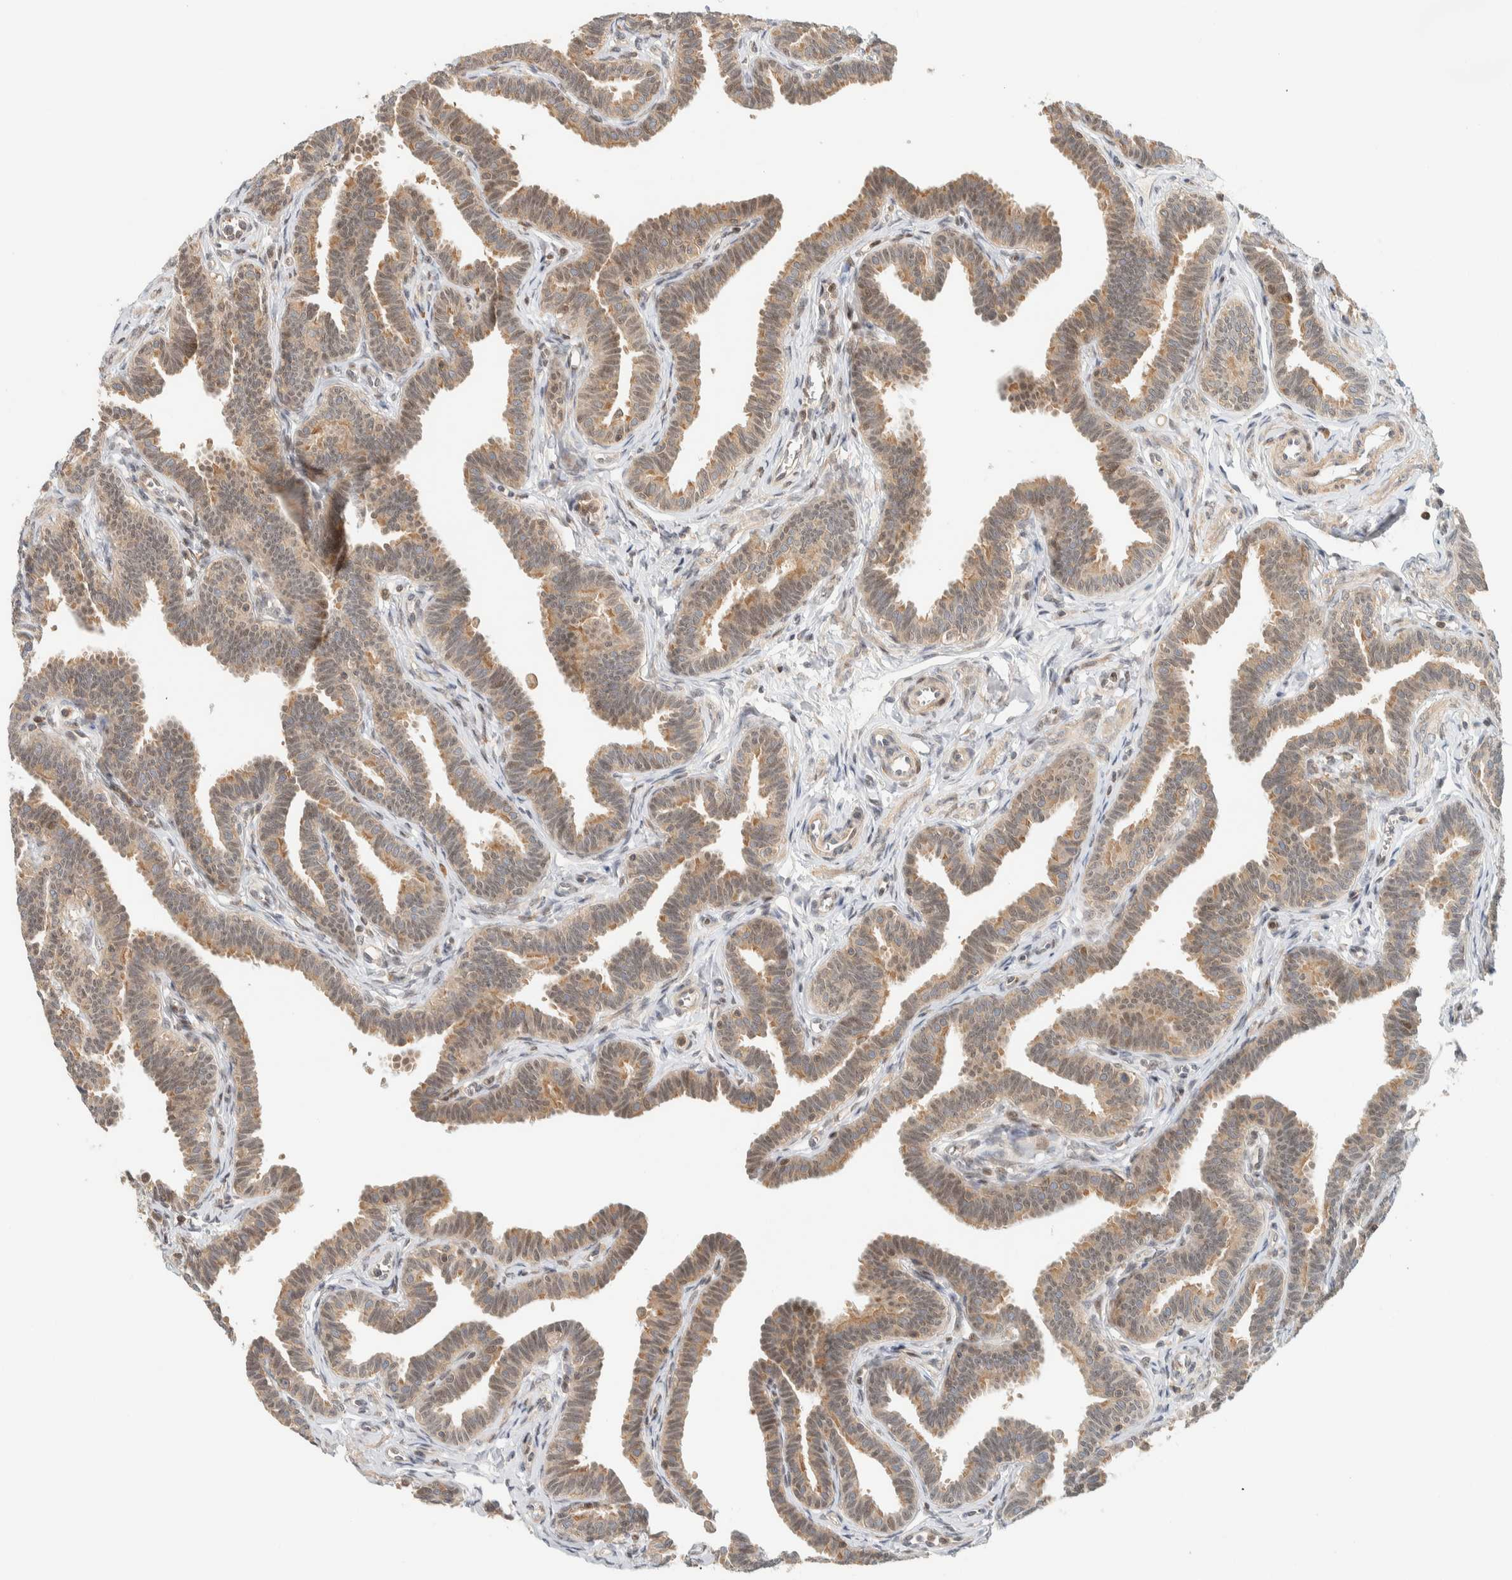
{"staining": {"intensity": "moderate", "quantity": ">75%", "location": "cytoplasmic/membranous,nuclear"}, "tissue": "fallopian tube", "cell_type": "Glandular cells", "image_type": "normal", "snomed": [{"axis": "morphology", "description": "Normal tissue, NOS"}, {"axis": "topography", "description": "Fallopian tube"}, {"axis": "topography", "description": "Ovary"}], "caption": "Moderate cytoplasmic/membranous,nuclear protein positivity is appreciated in about >75% of glandular cells in fallopian tube. The protein of interest is stained brown, and the nuclei are stained in blue (DAB IHC with brightfield microscopy, high magnification).", "gene": "ARFGEF1", "patient": {"sex": "female", "age": 23}}